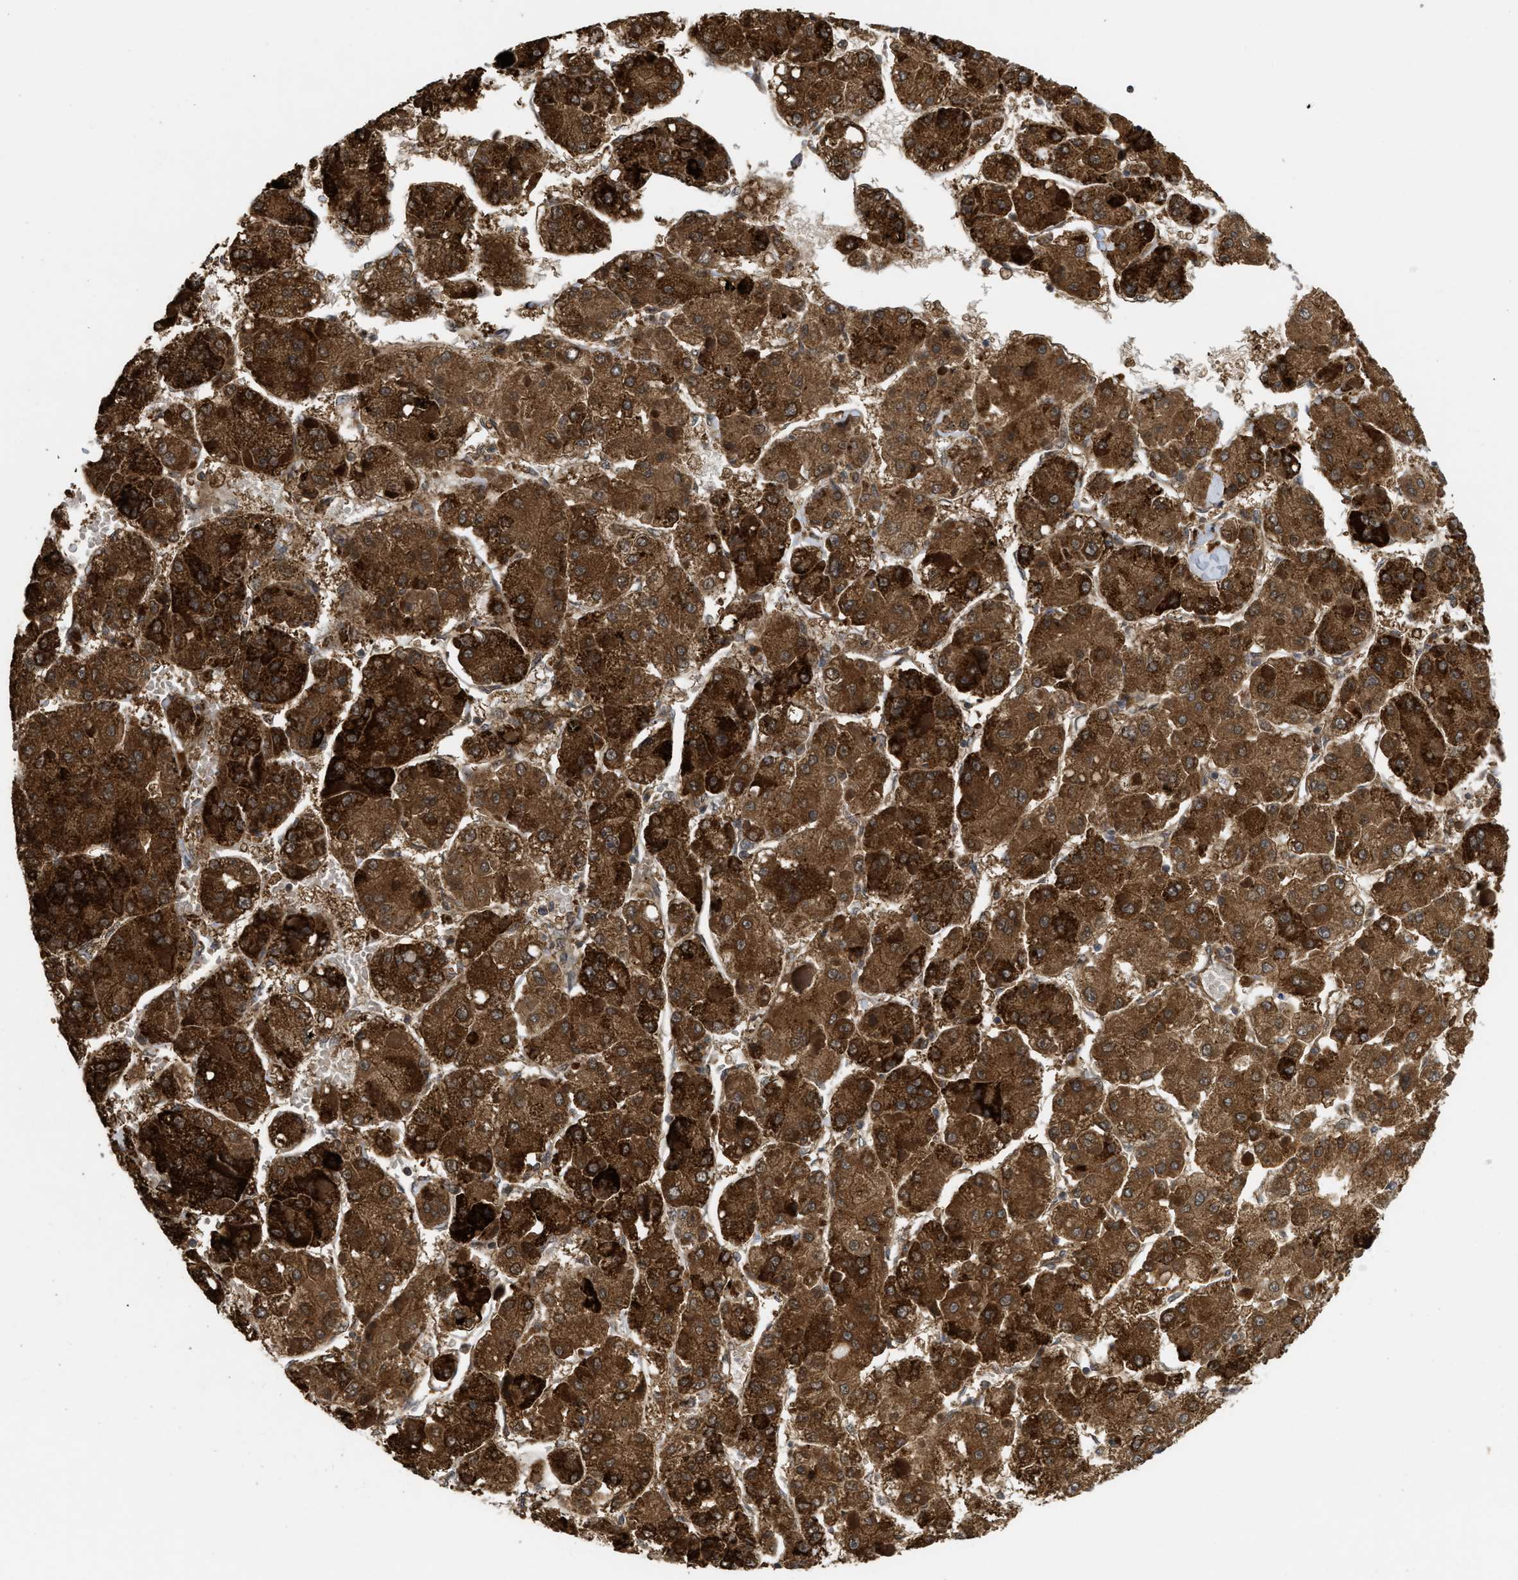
{"staining": {"intensity": "strong", "quantity": ">75%", "location": "cytoplasmic/membranous"}, "tissue": "liver cancer", "cell_type": "Tumor cells", "image_type": "cancer", "snomed": [{"axis": "morphology", "description": "Carcinoma, Hepatocellular, NOS"}, {"axis": "topography", "description": "Liver"}], "caption": "Human liver hepatocellular carcinoma stained with a brown dye demonstrates strong cytoplasmic/membranous positive staining in about >75% of tumor cells.", "gene": "FZD6", "patient": {"sex": "female", "age": 73}}